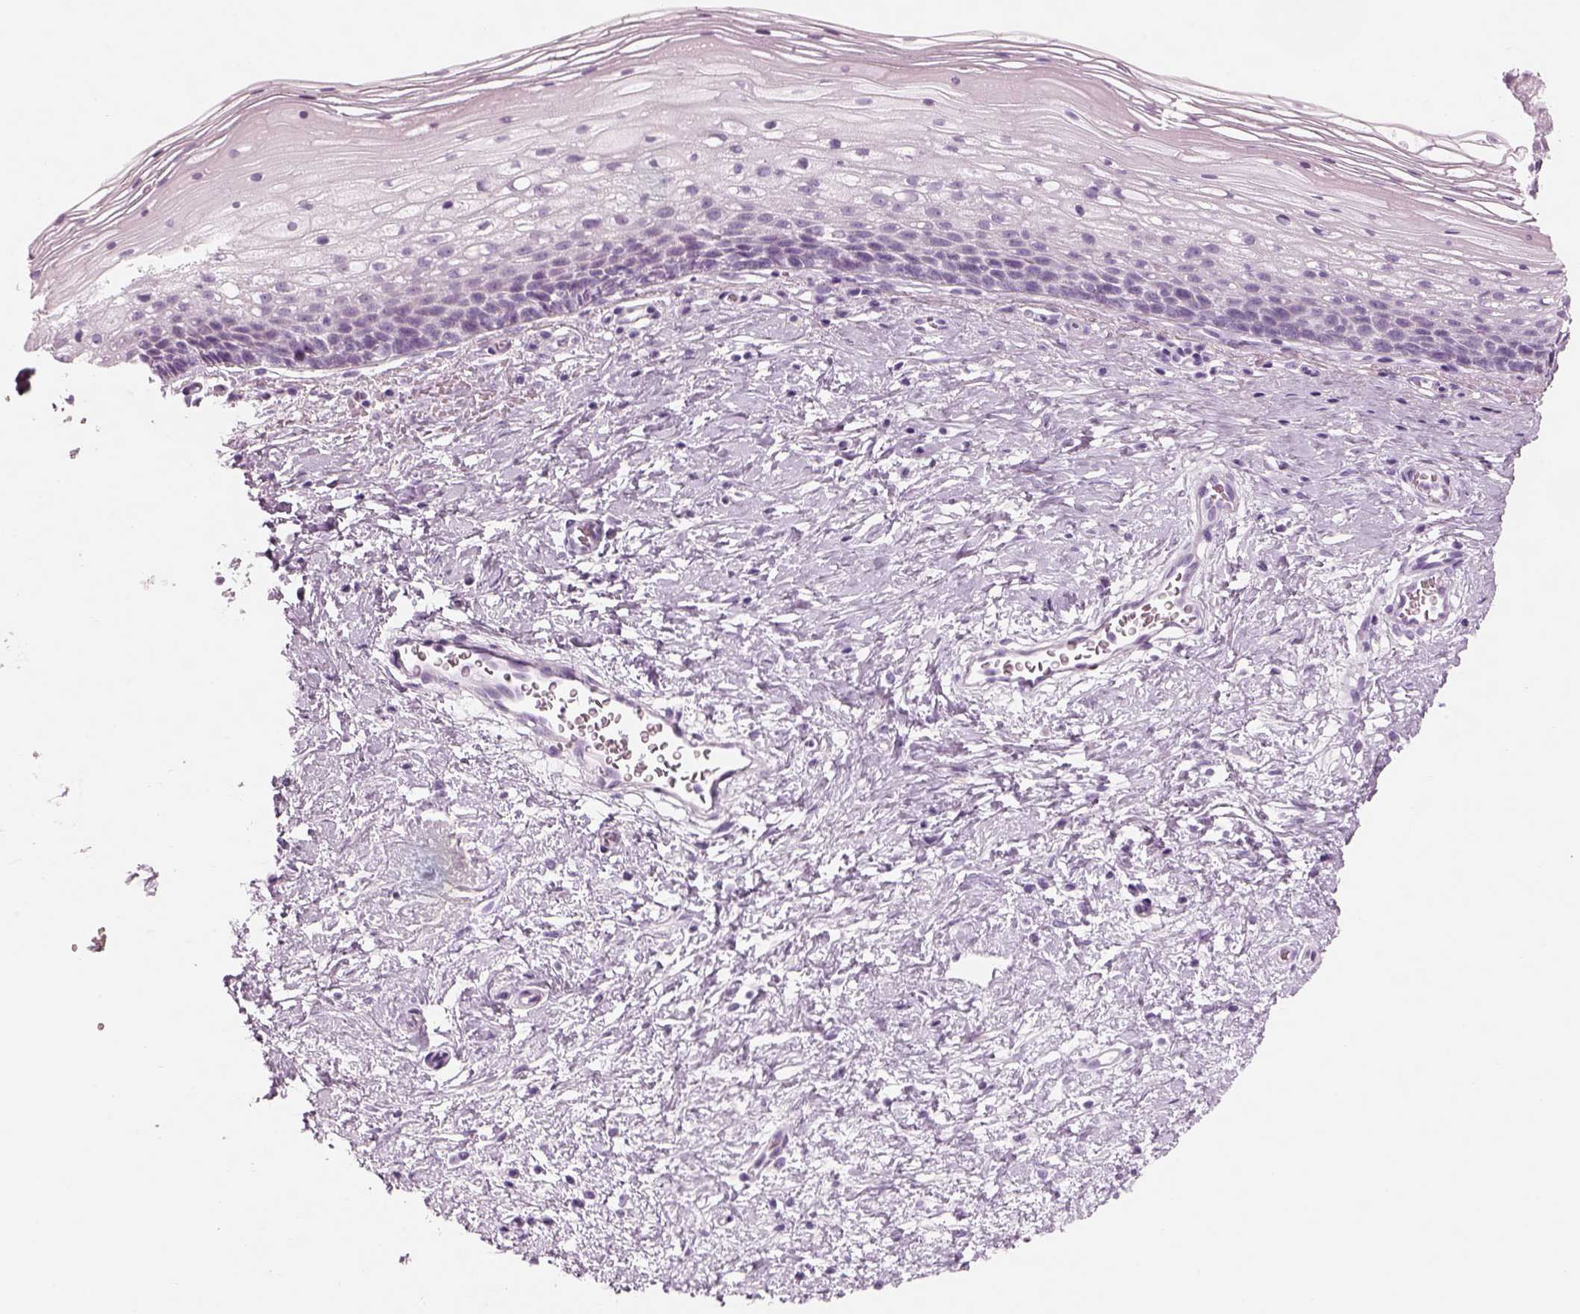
{"staining": {"intensity": "negative", "quantity": "none", "location": "none"}, "tissue": "cervix", "cell_type": "Glandular cells", "image_type": "normal", "snomed": [{"axis": "morphology", "description": "Normal tissue, NOS"}, {"axis": "topography", "description": "Cervix"}], "caption": "The photomicrograph displays no significant staining in glandular cells of cervix.", "gene": "SAG", "patient": {"sex": "female", "age": 34}}